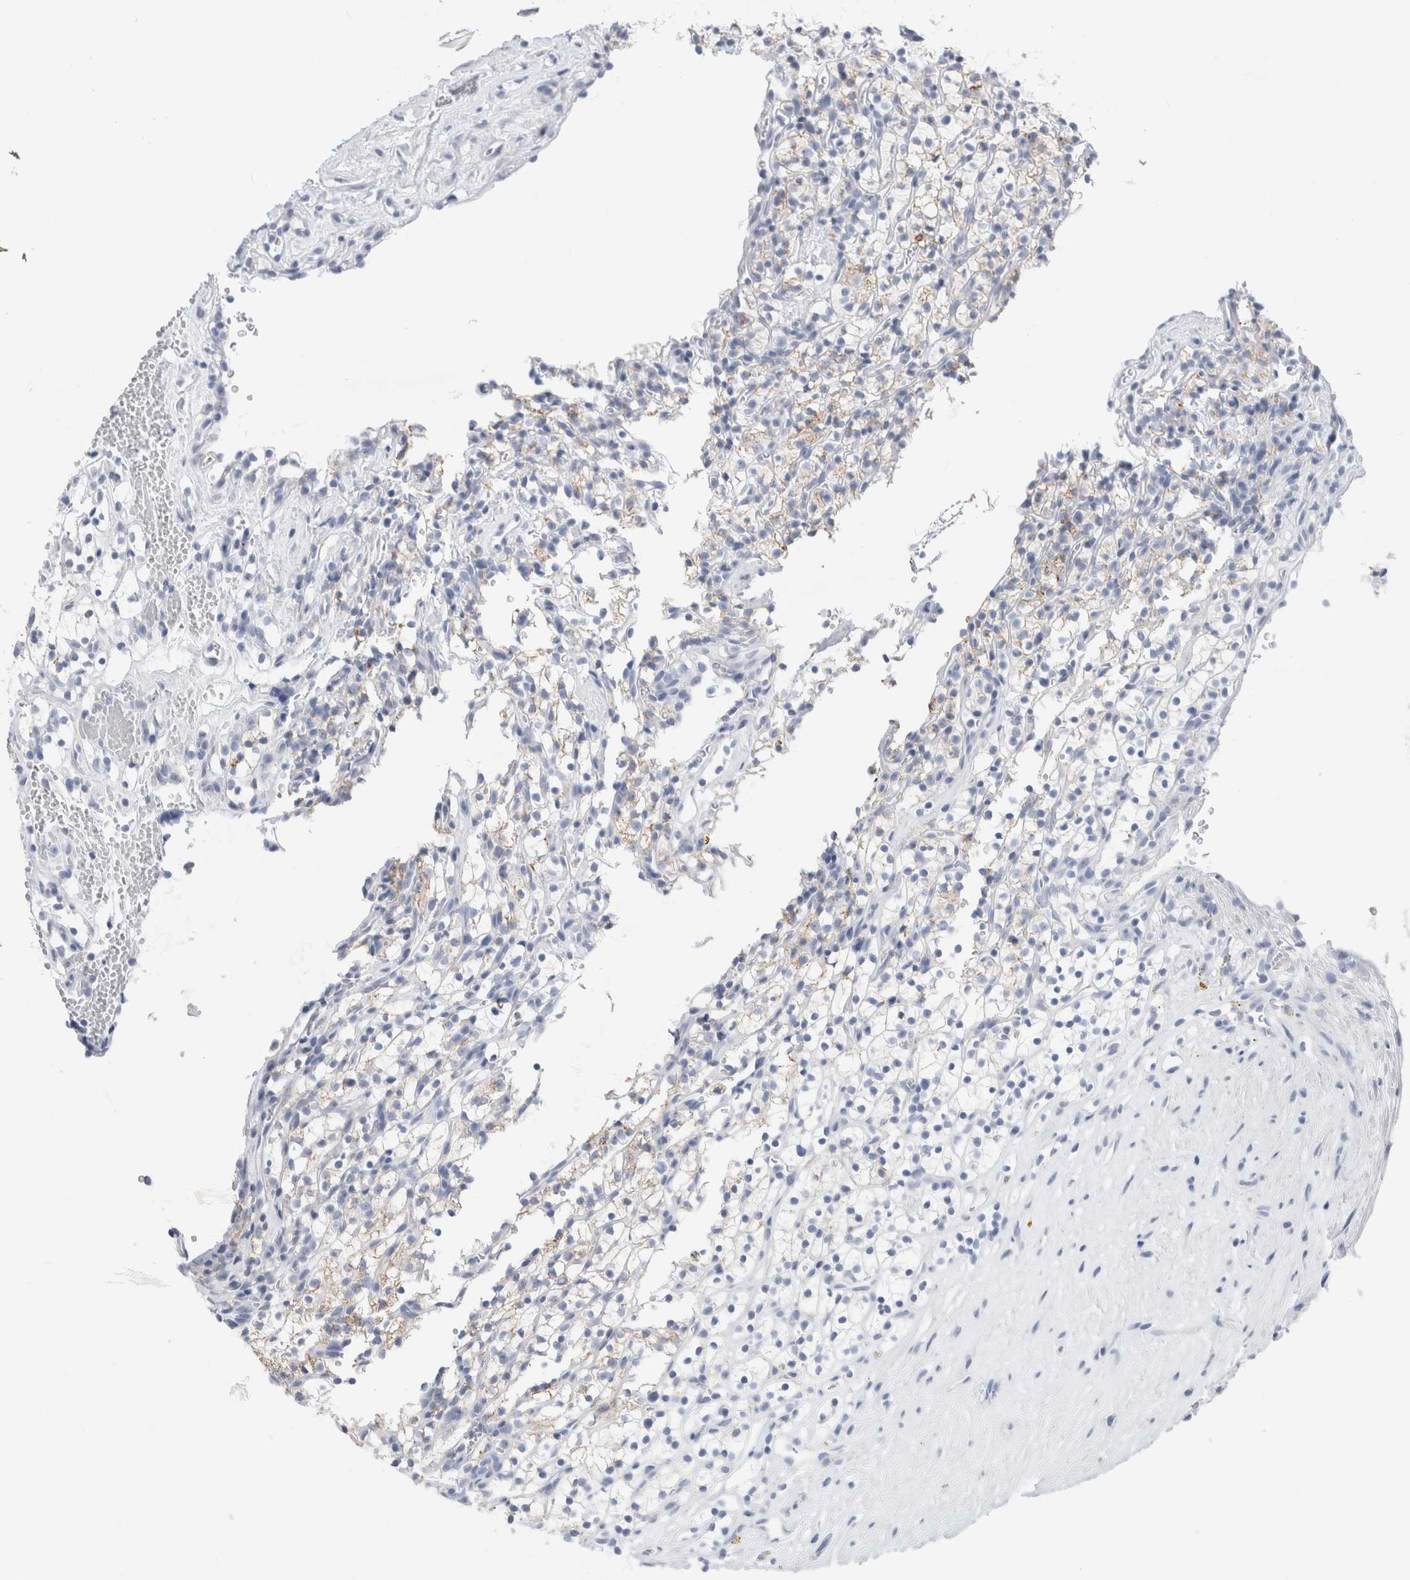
{"staining": {"intensity": "weak", "quantity": "25%-75%", "location": "cytoplasmic/membranous"}, "tissue": "renal cancer", "cell_type": "Tumor cells", "image_type": "cancer", "snomed": [{"axis": "morphology", "description": "Adenocarcinoma, NOS"}, {"axis": "topography", "description": "Kidney"}], "caption": "Renal adenocarcinoma tissue exhibits weak cytoplasmic/membranous staining in approximately 25%-75% of tumor cells, visualized by immunohistochemistry.", "gene": "ECHDC2", "patient": {"sex": "female", "age": 57}}